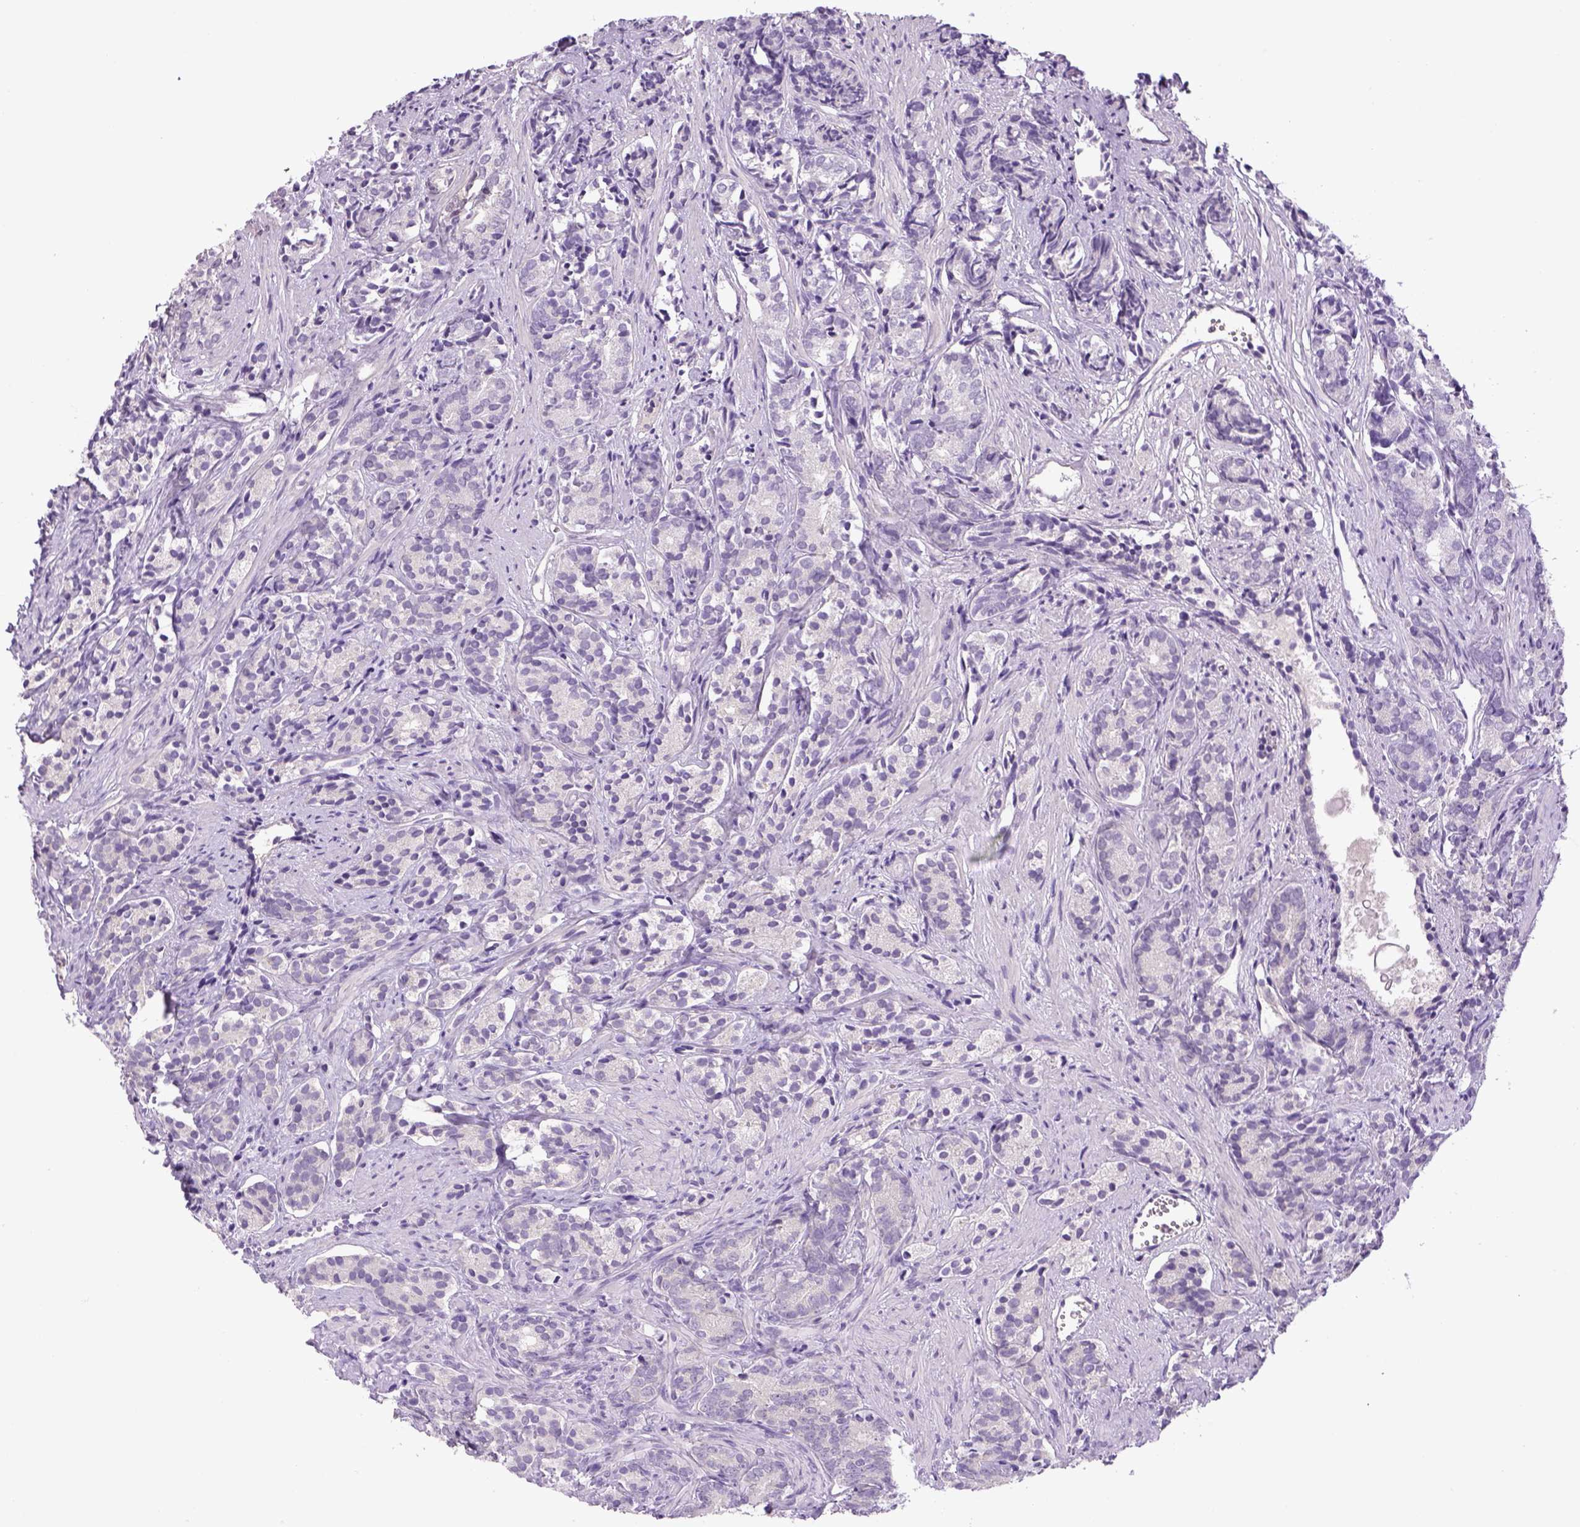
{"staining": {"intensity": "negative", "quantity": "none", "location": "none"}, "tissue": "prostate cancer", "cell_type": "Tumor cells", "image_type": "cancer", "snomed": [{"axis": "morphology", "description": "Adenocarcinoma, High grade"}, {"axis": "topography", "description": "Prostate"}], "caption": "Image shows no protein expression in tumor cells of prostate high-grade adenocarcinoma tissue. (DAB (3,3'-diaminobenzidine) immunohistochemistry (IHC), high magnification).", "gene": "DBH", "patient": {"sex": "male", "age": 84}}